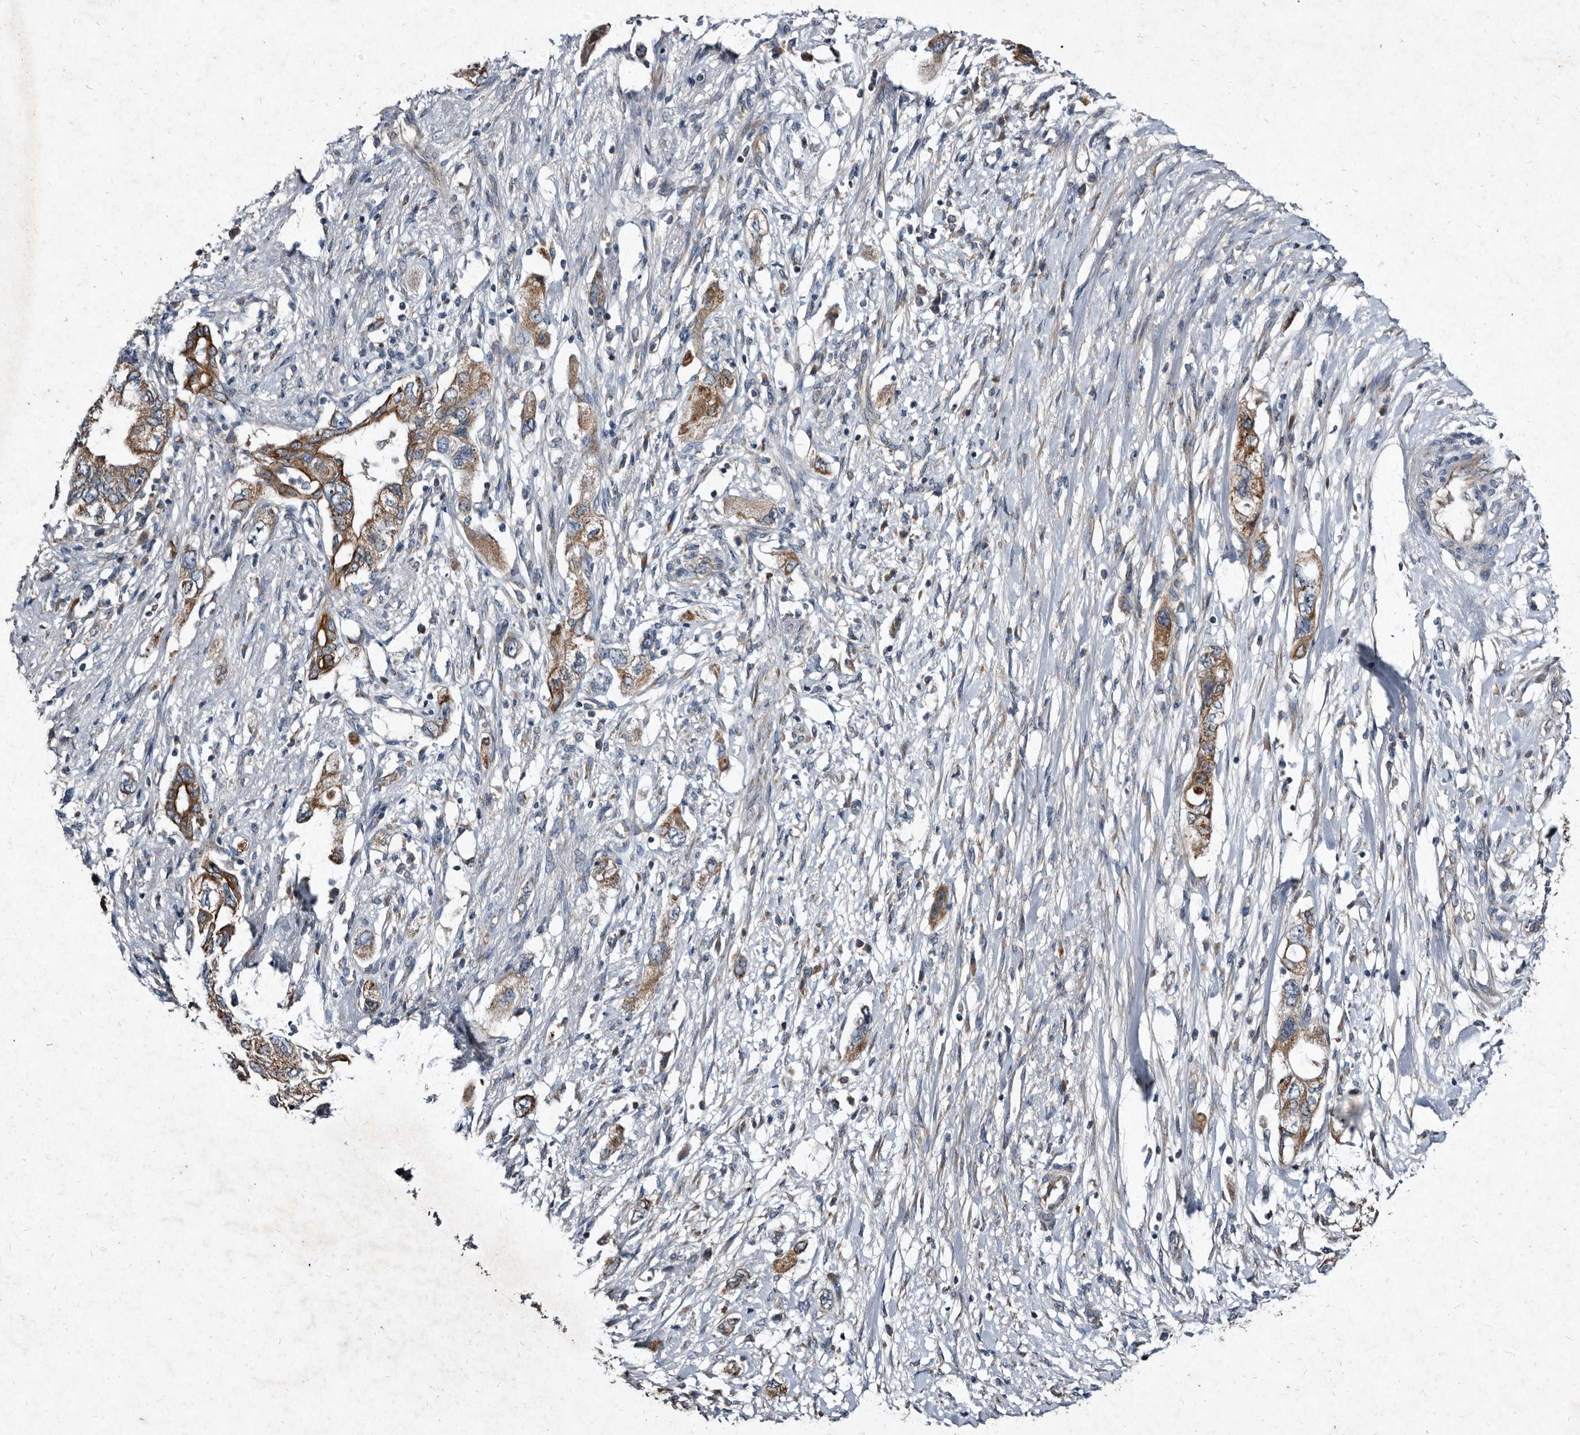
{"staining": {"intensity": "moderate", "quantity": ">75%", "location": "cytoplasmic/membranous"}, "tissue": "pancreatic cancer", "cell_type": "Tumor cells", "image_type": "cancer", "snomed": [{"axis": "morphology", "description": "Adenocarcinoma, NOS"}, {"axis": "topography", "description": "Pancreas"}], "caption": "Tumor cells display moderate cytoplasmic/membranous staining in approximately >75% of cells in pancreatic cancer. Nuclei are stained in blue.", "gene": "YPEL3", "patient": {"sex": "female", "age": 73}}